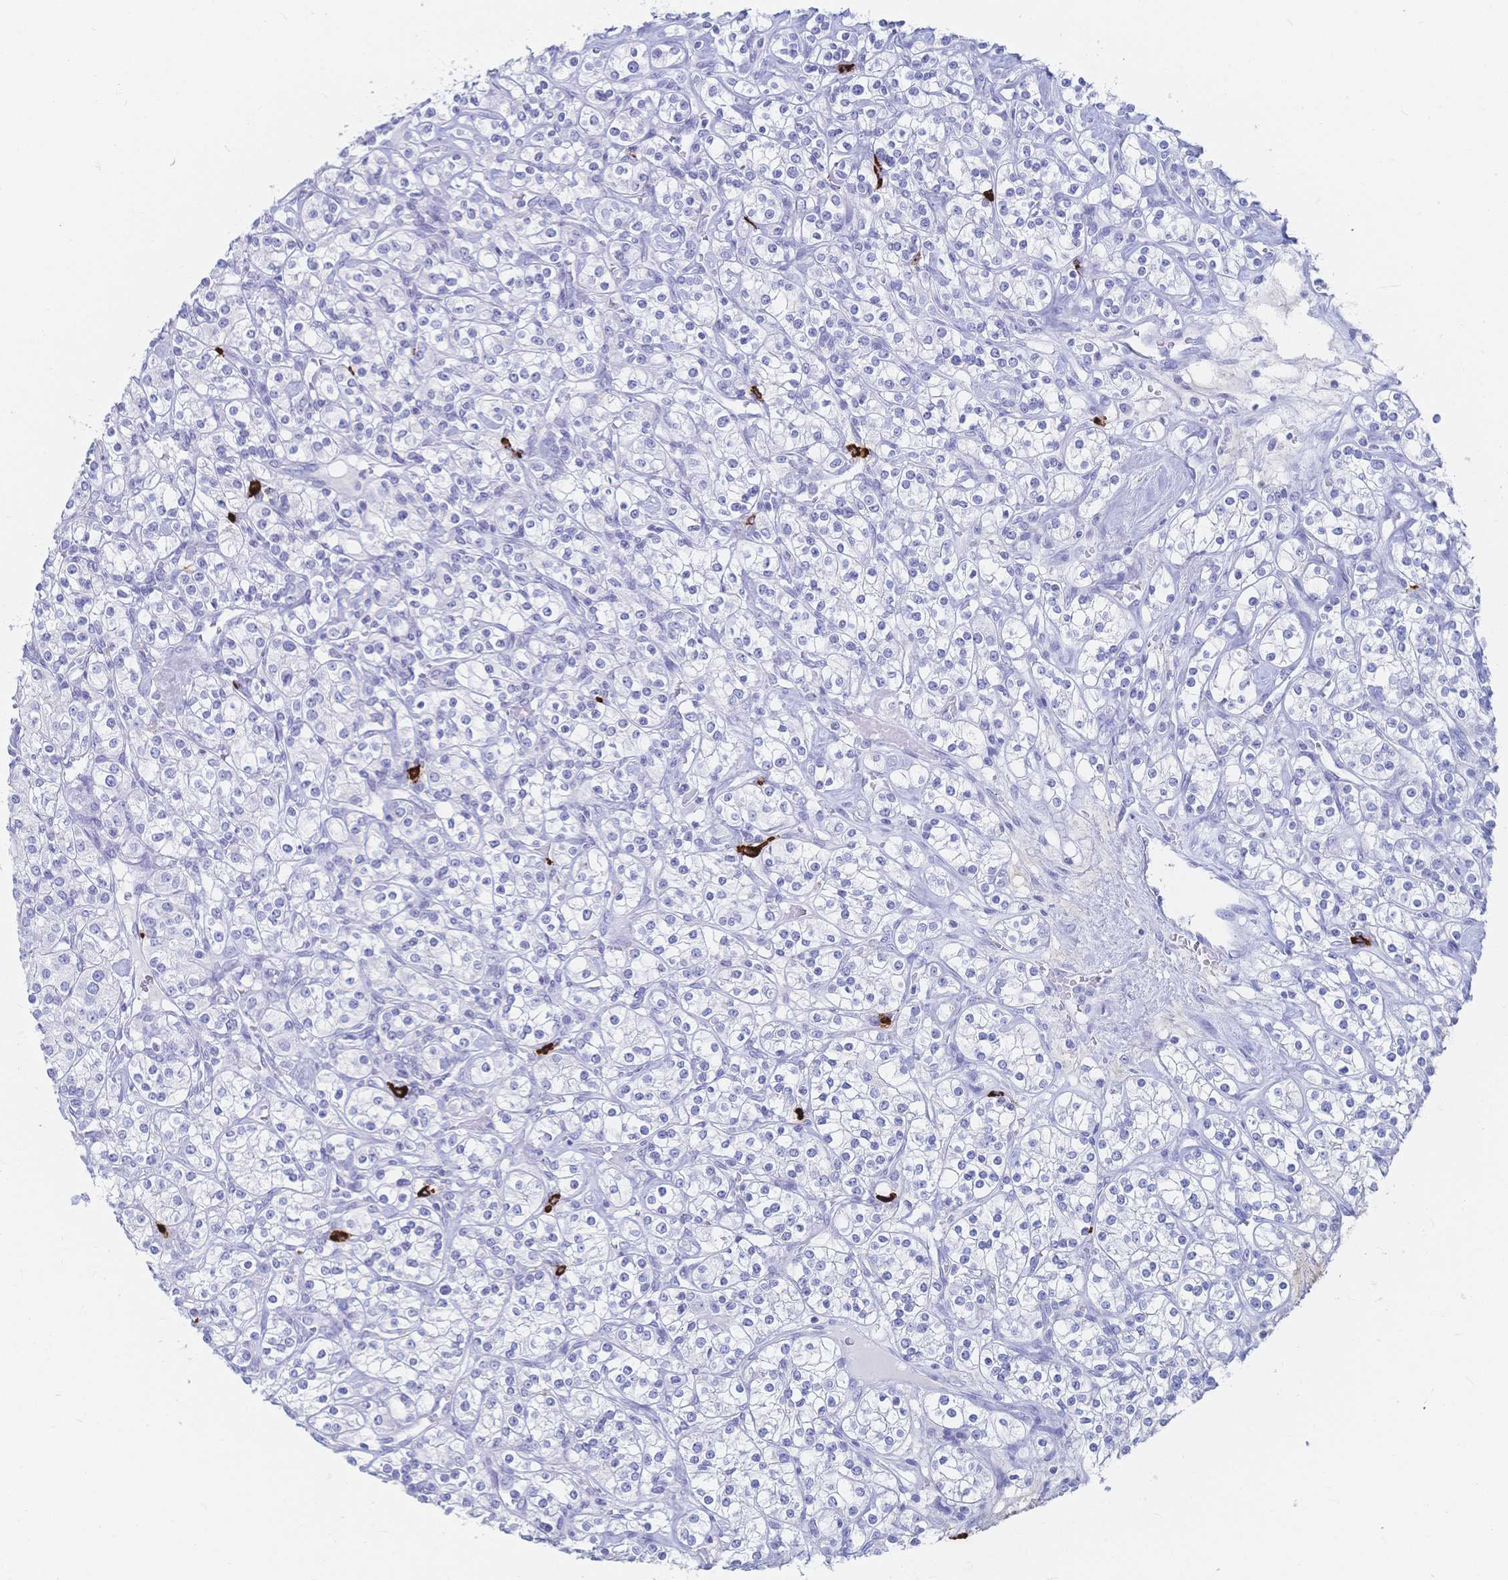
{"staining": {"intensity": "negative", "quantity": "none", "location": "none"}, "tissue": "renal cancer", "cell_type": "Tumor cells", "image_type": "cancer", "snomed": [{"axis": "morphology", "description": "Adenocarcinoma, NOS"}, {"axis": "topography", "description": "Kidney"}], "caption": "There is no significant staining in tumor cells of adenocarcinoma (renal).", "gene": "IL2RB", "patient": {"sex": "male", "age": 77}}